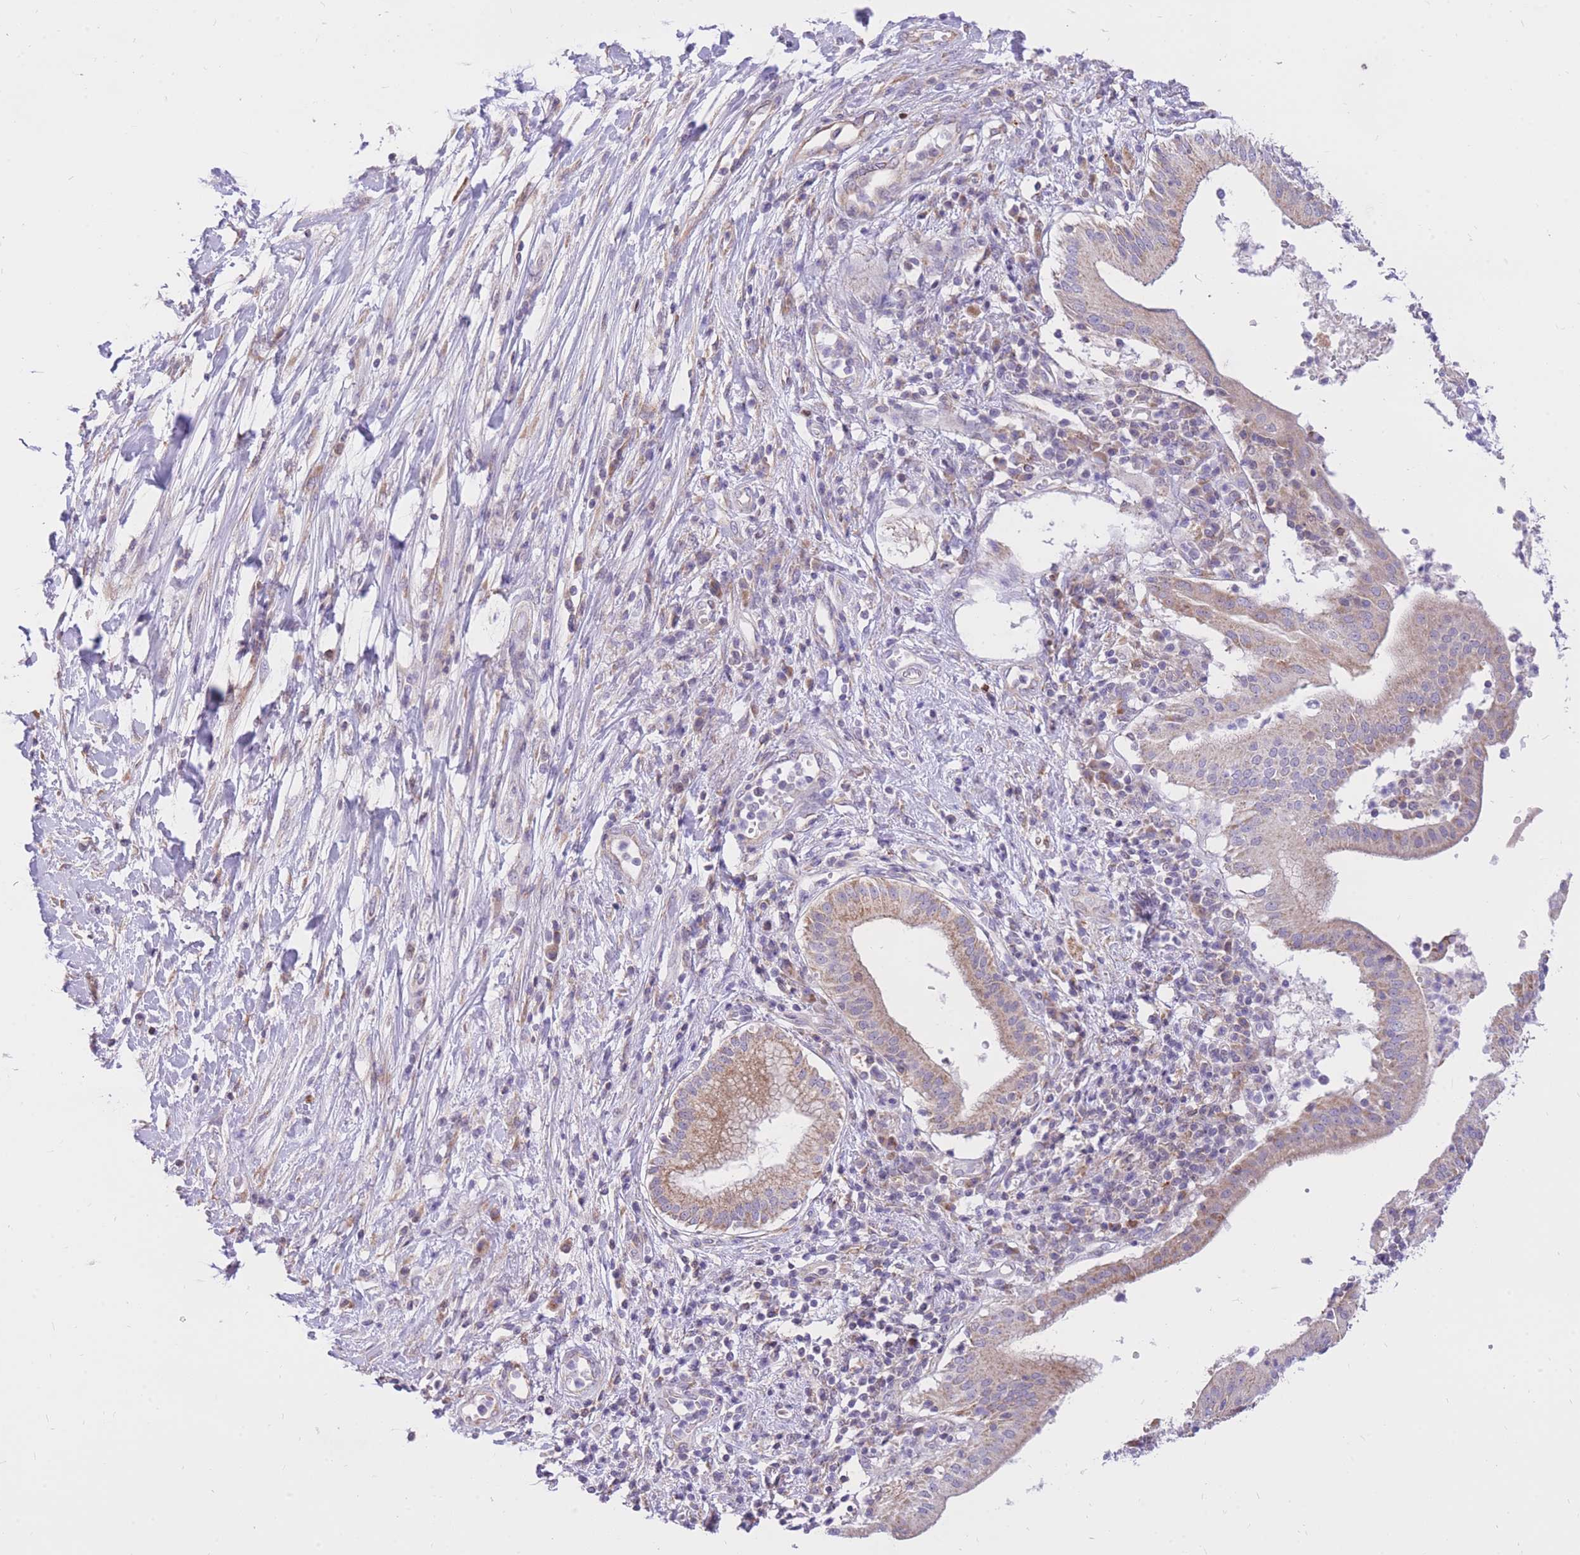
{"staining": {"intensity": "weak", "quantity": "25%-75%", "location": "cytoplasmic/membranous"}, "tissue": "pancreatic cancer", "cell_type": "Tumor cells", "image_type": "cancer", "snomed": [{"axis": "morphology", "description": "Adenocarcinoma, NOS"}, {"axis": "topography", "description": "Pancreas"}], "caption": "Immunohistochemistry (IHC) micrograph of human pancreatic cancer (adenocarcinoma) stained for a protein (brown), which exhibits low levels of weak cytoplasmic/membranous expression in approximately 25%-75% of tumor cells.", "gene": "TOPAZ1", "patient": {"sex": "male", "age": 68}}